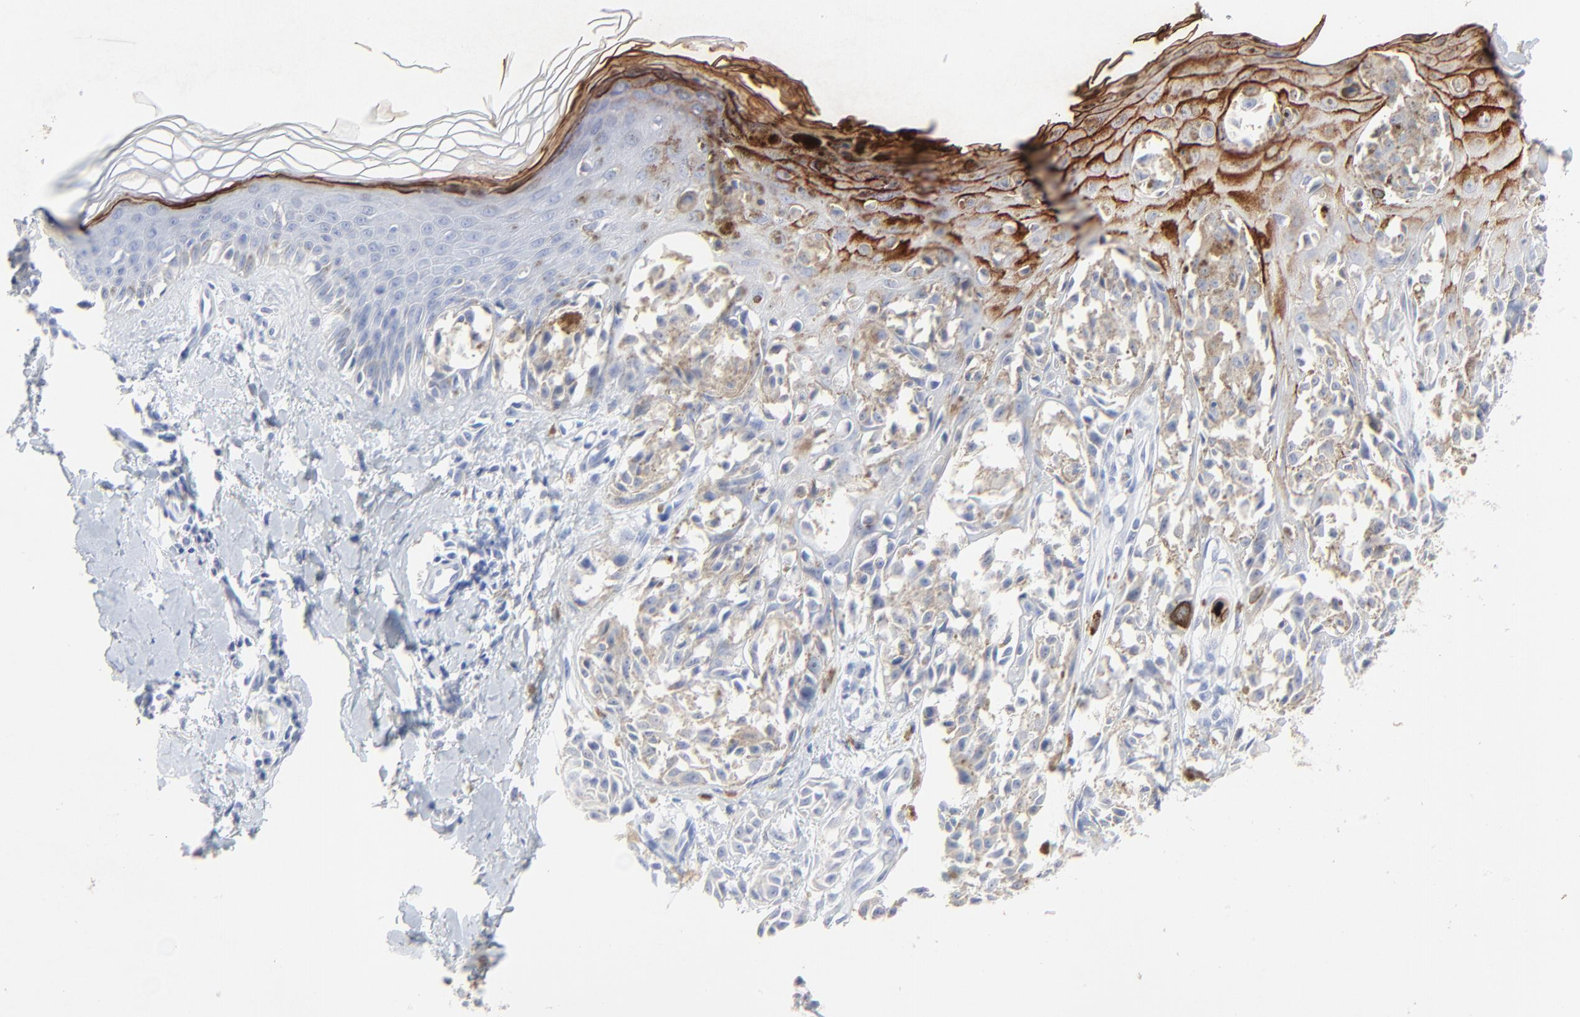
{"staining": {"intensity": "weak", "quantity": "<25%", "location": "cytoplasmic/membranous"}, "tissue": "melanoma", "cell_type": "Tumor cells", "image_type": "cancer", "snomed": [{"axis": "morphology", "description": "Malignant melanoma, NOS"}, {"axis": "topography", "description": "Skin"}], "caption": "High power microscopy histopathology image of an immunohistochemistry (IHC) photomicrograph of melanoma, revealing no significant expression in tumor cells.", "gene": "LCN2", "patient": {"sex": "female", "age": 38}}